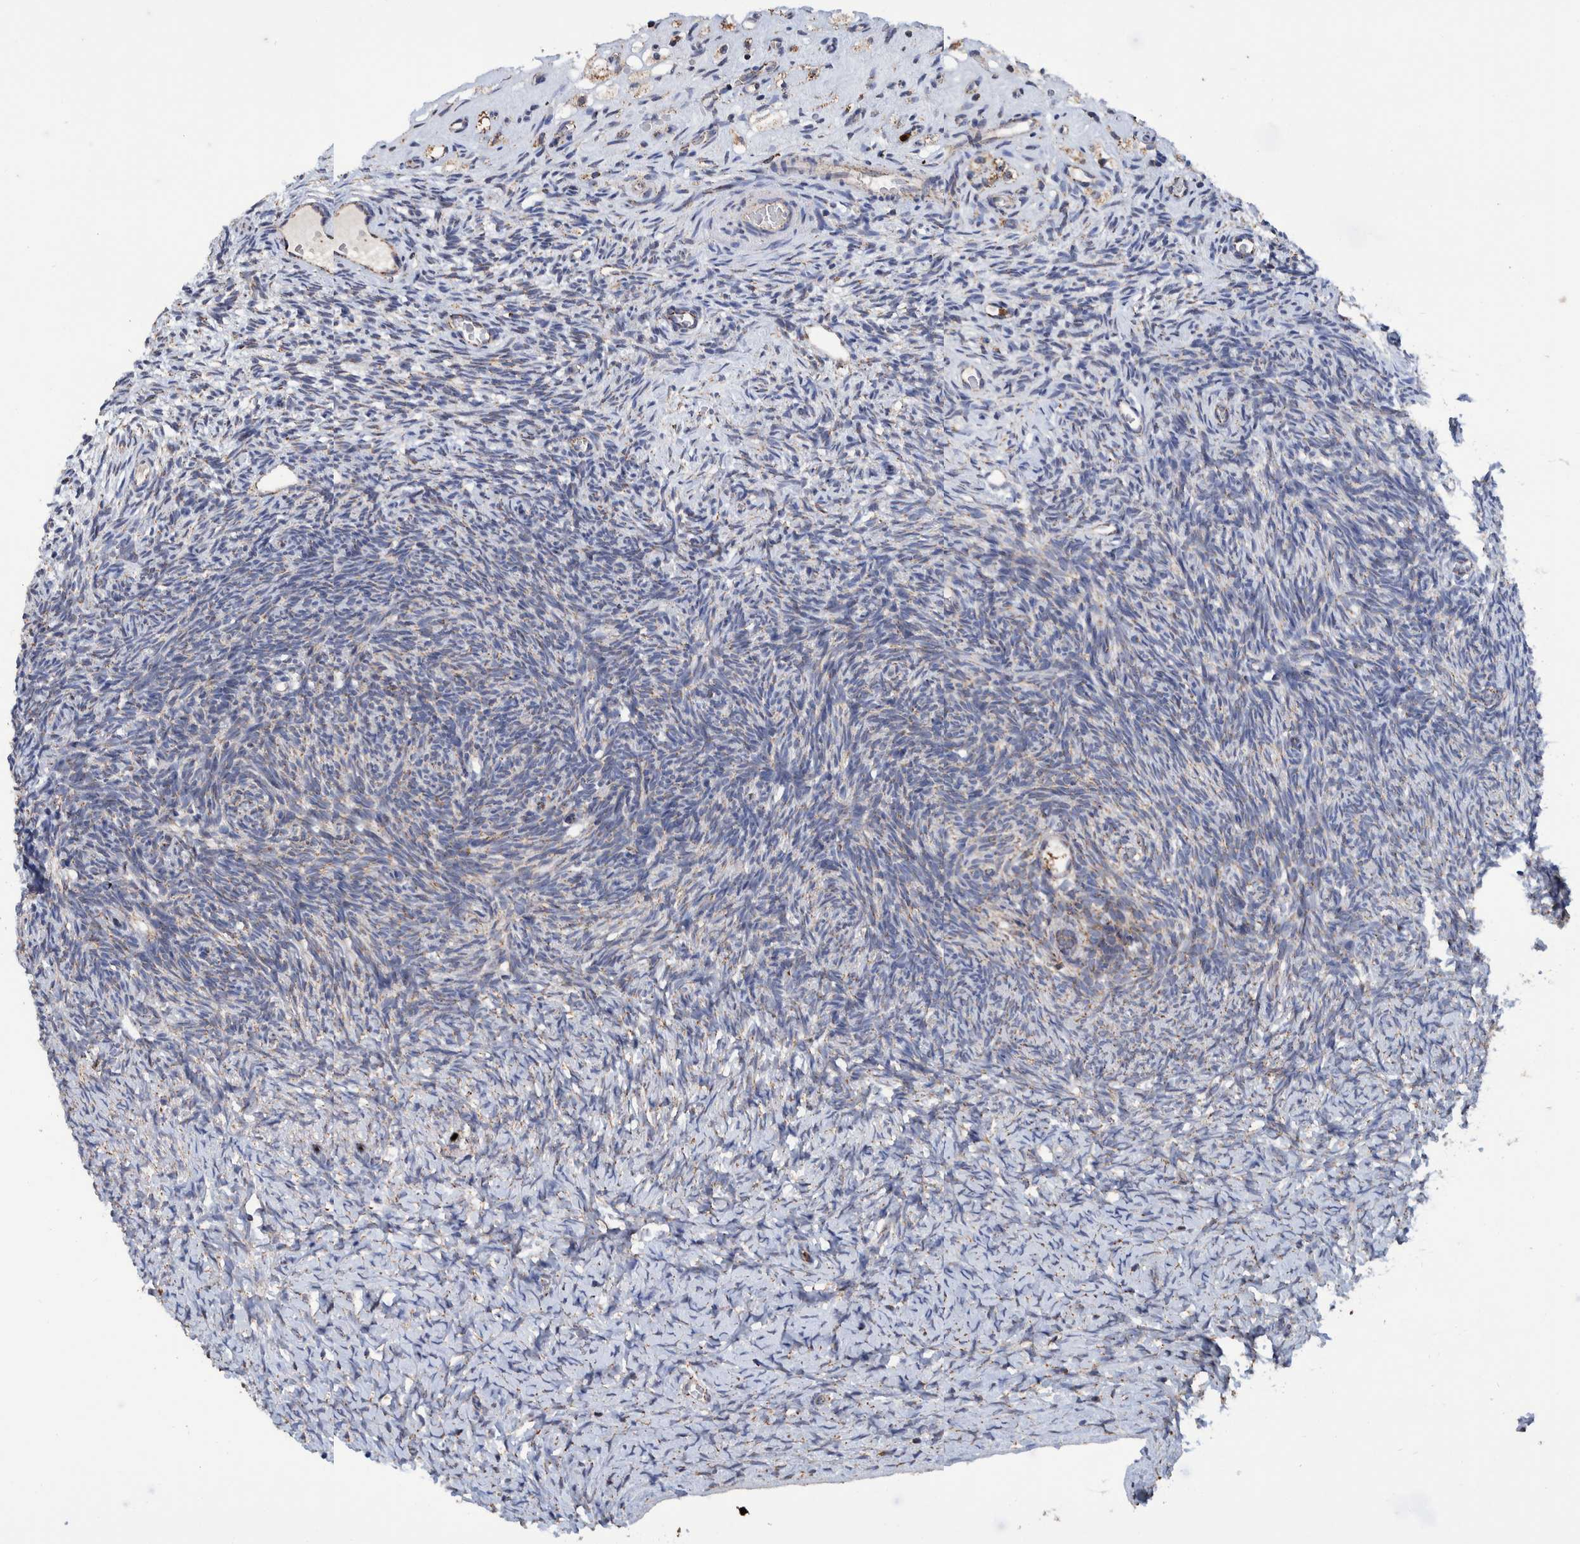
{"staining": {"intensity": "strong", "quantity": ">75%", "location": "cytoplasmic/membranous"}, "tissue": "ovary", "cell_type": "Follicle cells", "image_type": "normal", "snomed": [{"axis": "morphology", "description": "Normal tissue, NOS"}, {"axis": "topography", "description": "Ovary"}], "caption": "The immunohistochemical stain labels strong cytoplasmic/membranous positivity in follicle cells of normal ovary.", "gene": "DECR1", "patient": {"sex": "female", "age": 34}}